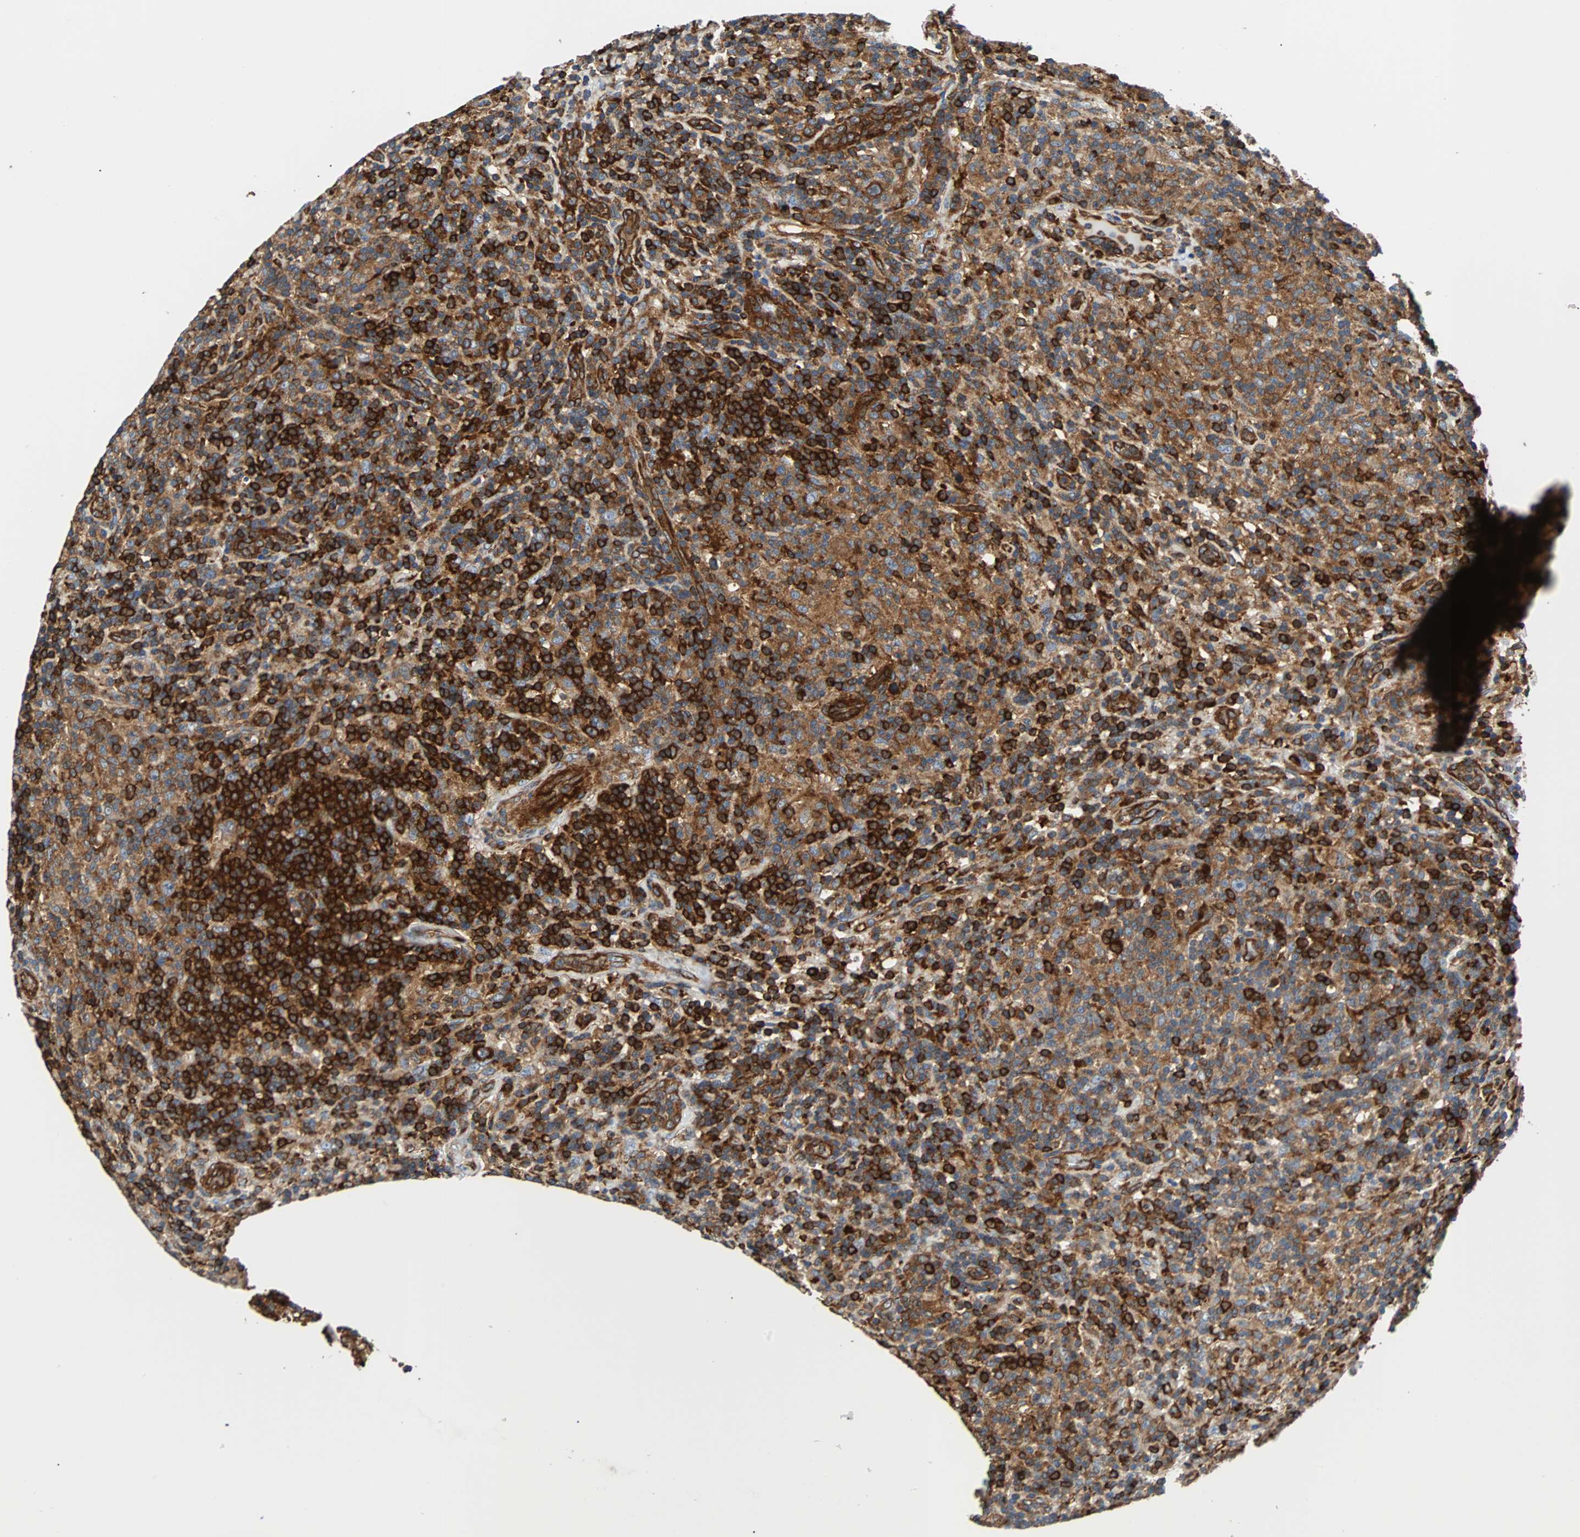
{"staining": {"intensity": "strong", "quantity": ">75%", "location": "cytoplasmic/membranous"}, "tissue": "lymphoma", "cell_type": "Tumor cells", "image_type": "cancer", "snomed": [{"axis": "morphology", "description": "Hodgkin's disease, NOS"}, {"axis": "topography", "description": "Lymph node"}], "caption": "Immunohistochemical staining of Hodgkin's disease demonstrates high levels of strong cytoplasmic/membranous protein expression in about >75% of tumor cells. The staining was performed using DAB, with brown indicating positive protein expression. Nuclei are stained blue with hematoxylin.", "gene": "PLCG2", "patient": {"sex": "male", "age": 70}}